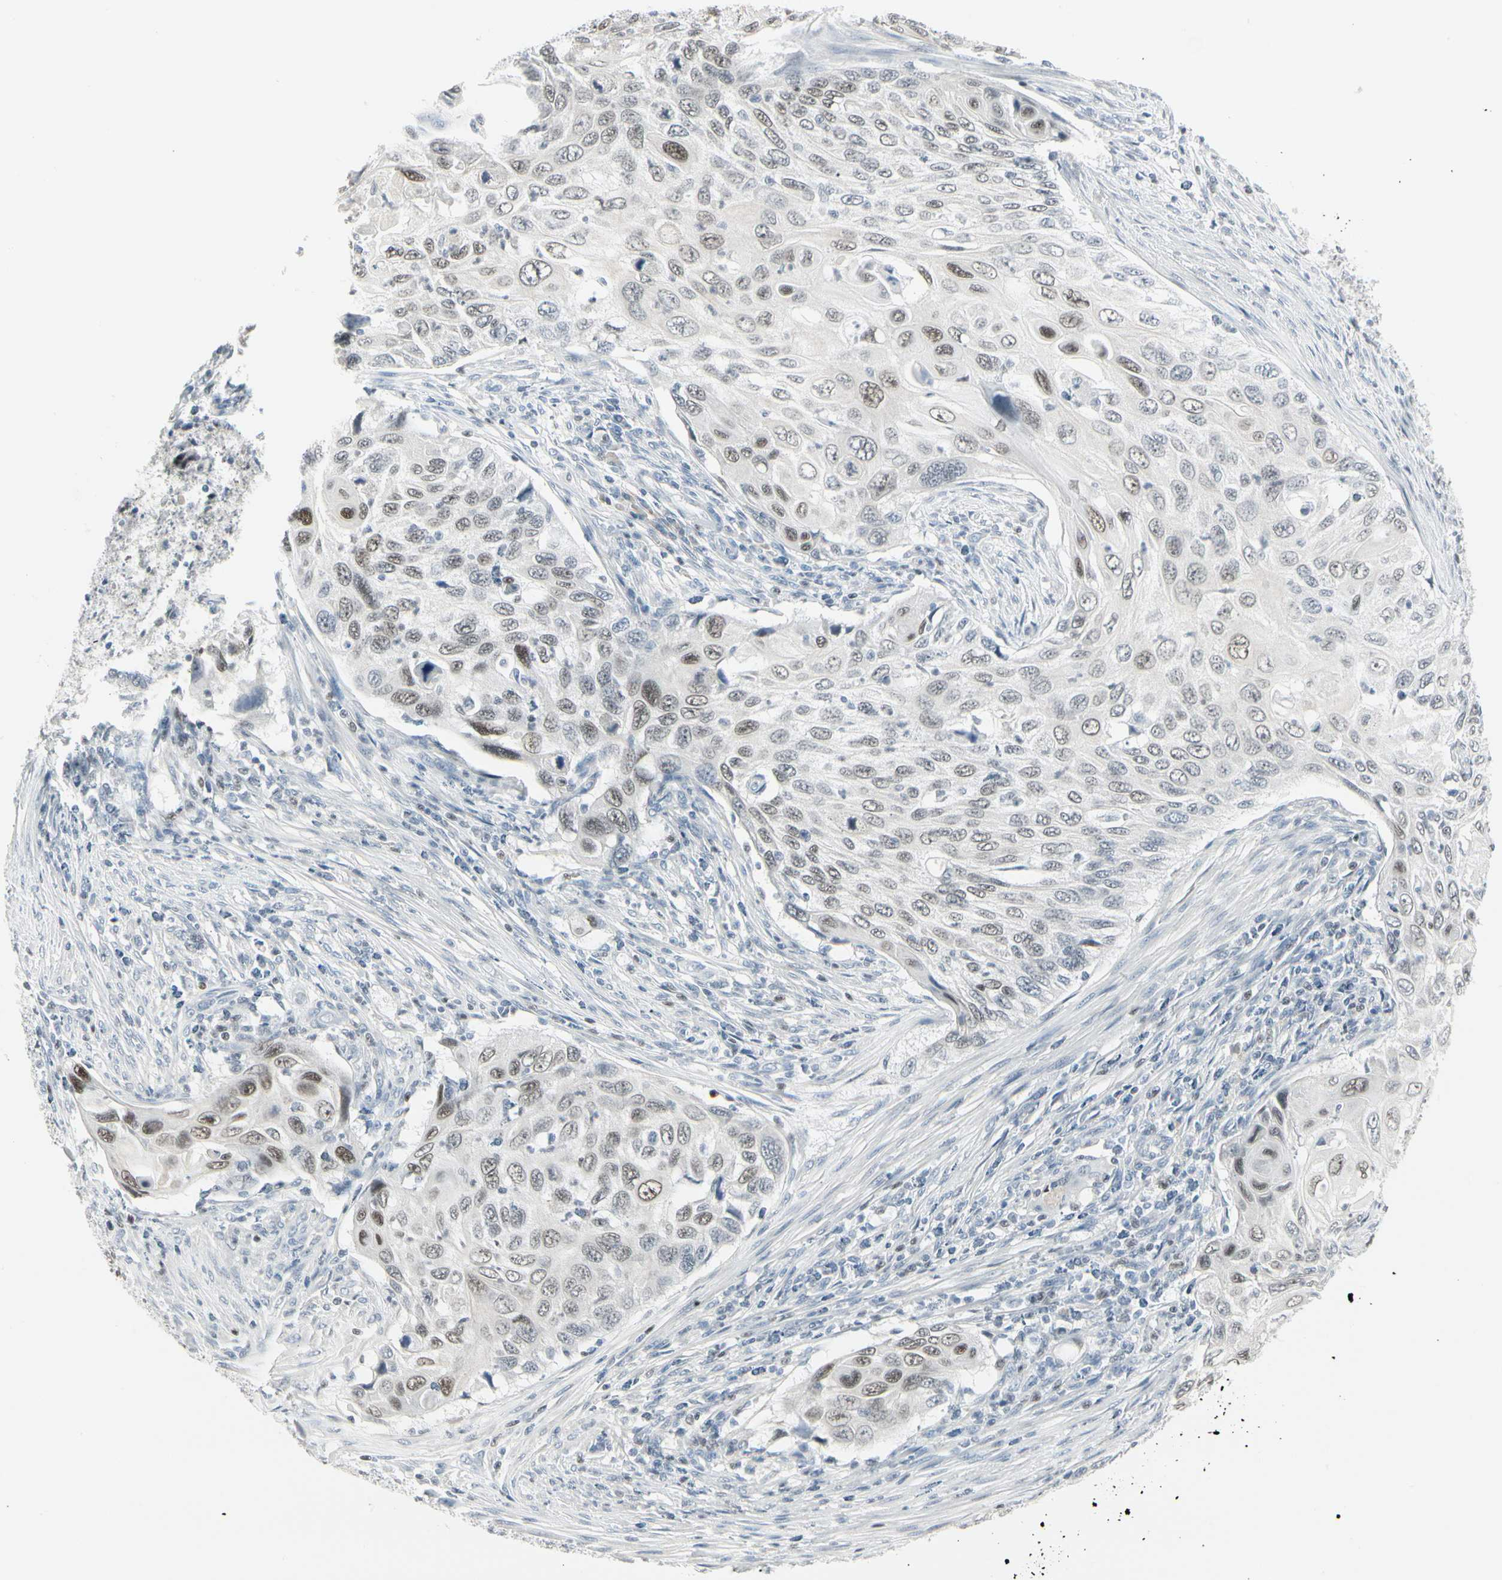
{"staining": {"intensity": "weak", "quantity": "<25%", "location": "nuclear"}, "tissue": "cervical cancer", "cell_type": "Tumor cells", "image_type": "cancer", "snomed": [{"axis": "morphology", "description": "Squamous cell carcinoma, NOS"}, {"axis": "topography", "description": "Cervix"}], "caption": "IHC of cervical cancer (squamous cell carcinoma) displays no positivity in tumor cells. Brightfield microscopy of IHC stained with DAB (brown) and hematoxylin (blue), captured at high magnification.", "gene": "ZBTB7B", "patient": {"sex": "female", "age": 70}}